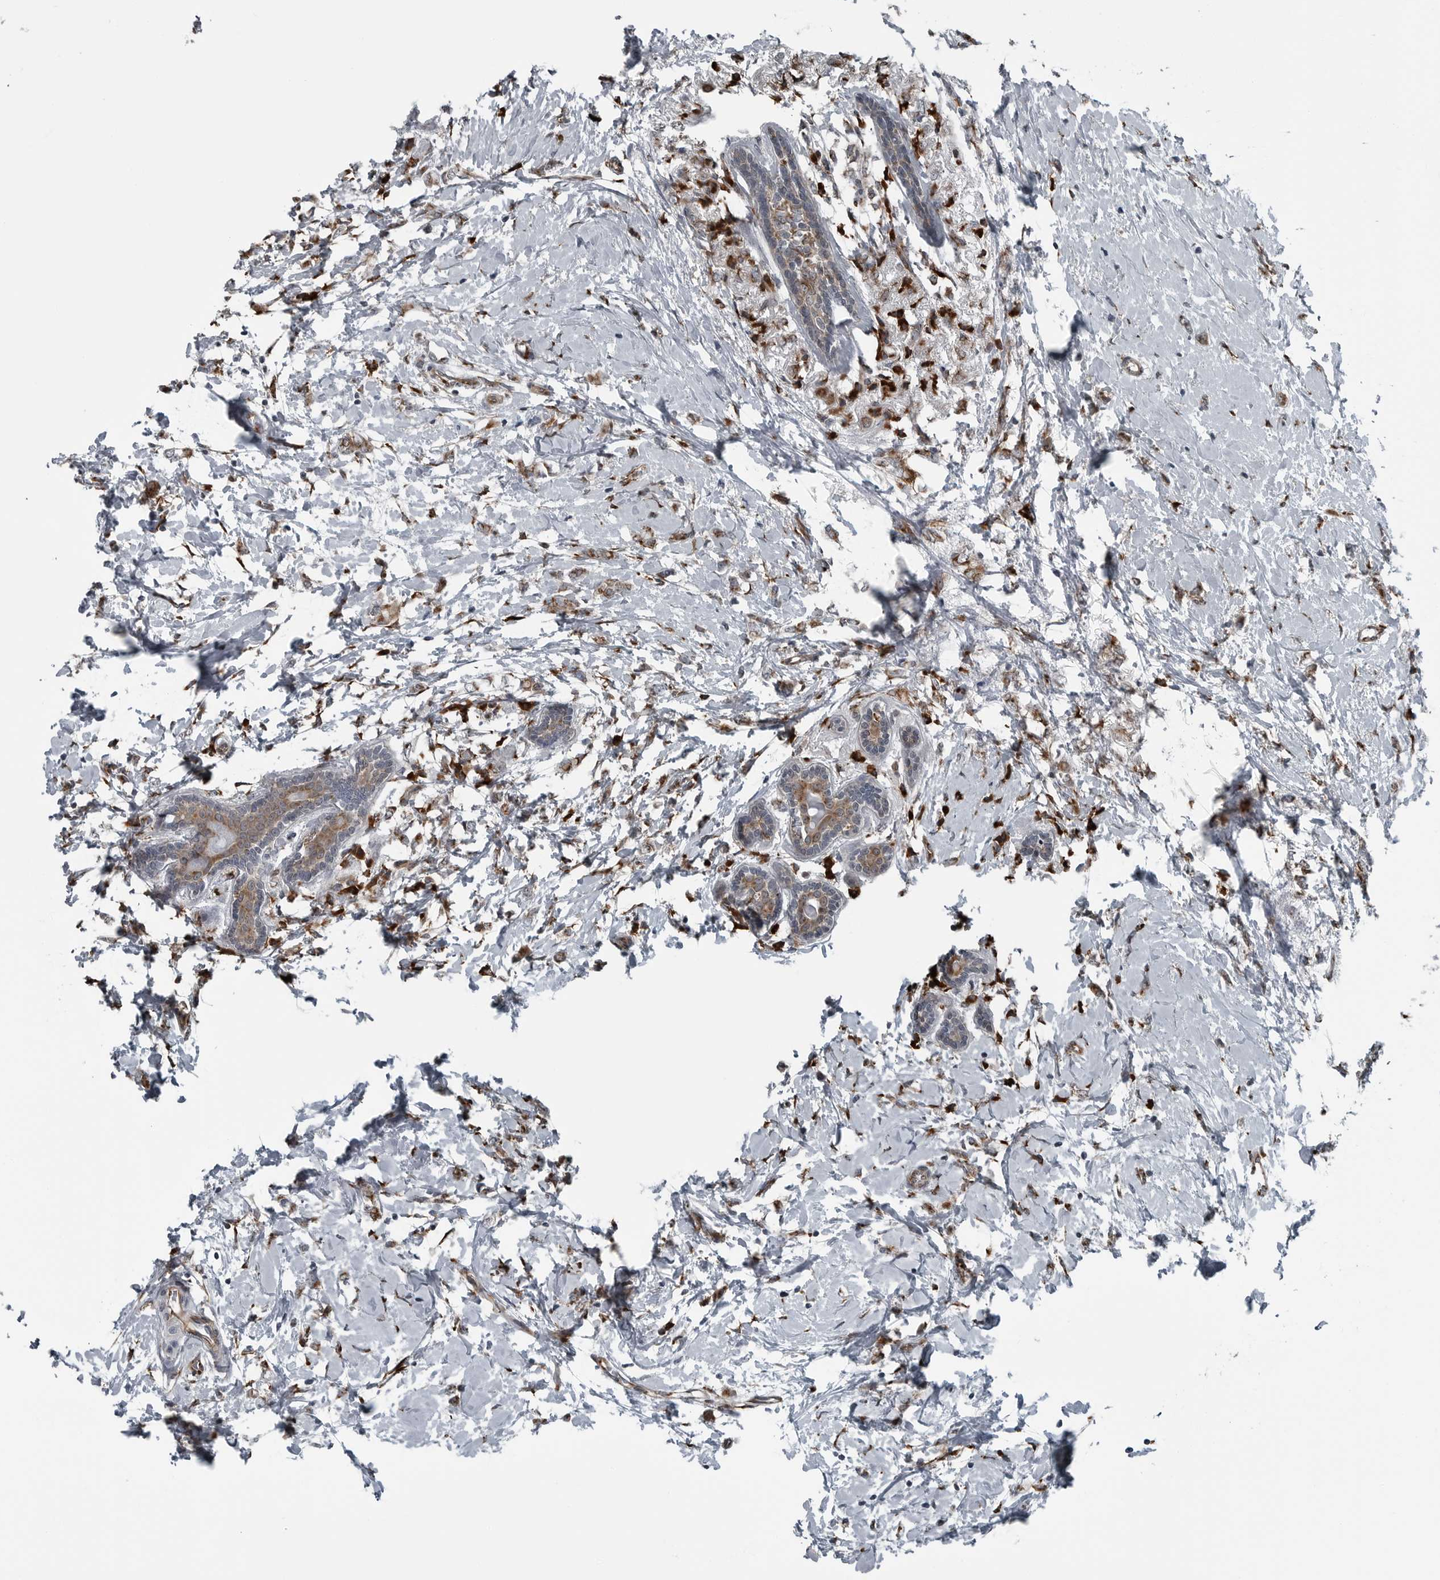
{"staining": {"intensity": "moderate", "quantity": ">75%", "location": "cytoplasmic/membranous"}, "tissue": "breast cancer", "cell_type": "Tumor cells", "image_type": "cancer", "snomed": [{"axis": "morphology", "description": "Normal tissue, NOS"}, {"axis": "morphology", "description": "Lobular carcinoma"}, {"axis": "topography", "description": "Breast"}], "caption": "Immunohistochemistry photomicrograph of human lobular carcinoma (breast) stained for a protein (brown), which reveals medium levels of moderate cytoplasmic/membranous positivity in about >75% of tumor cells.", "gene": "CEP85", "patient": {"sex": "female", "age": 47}}